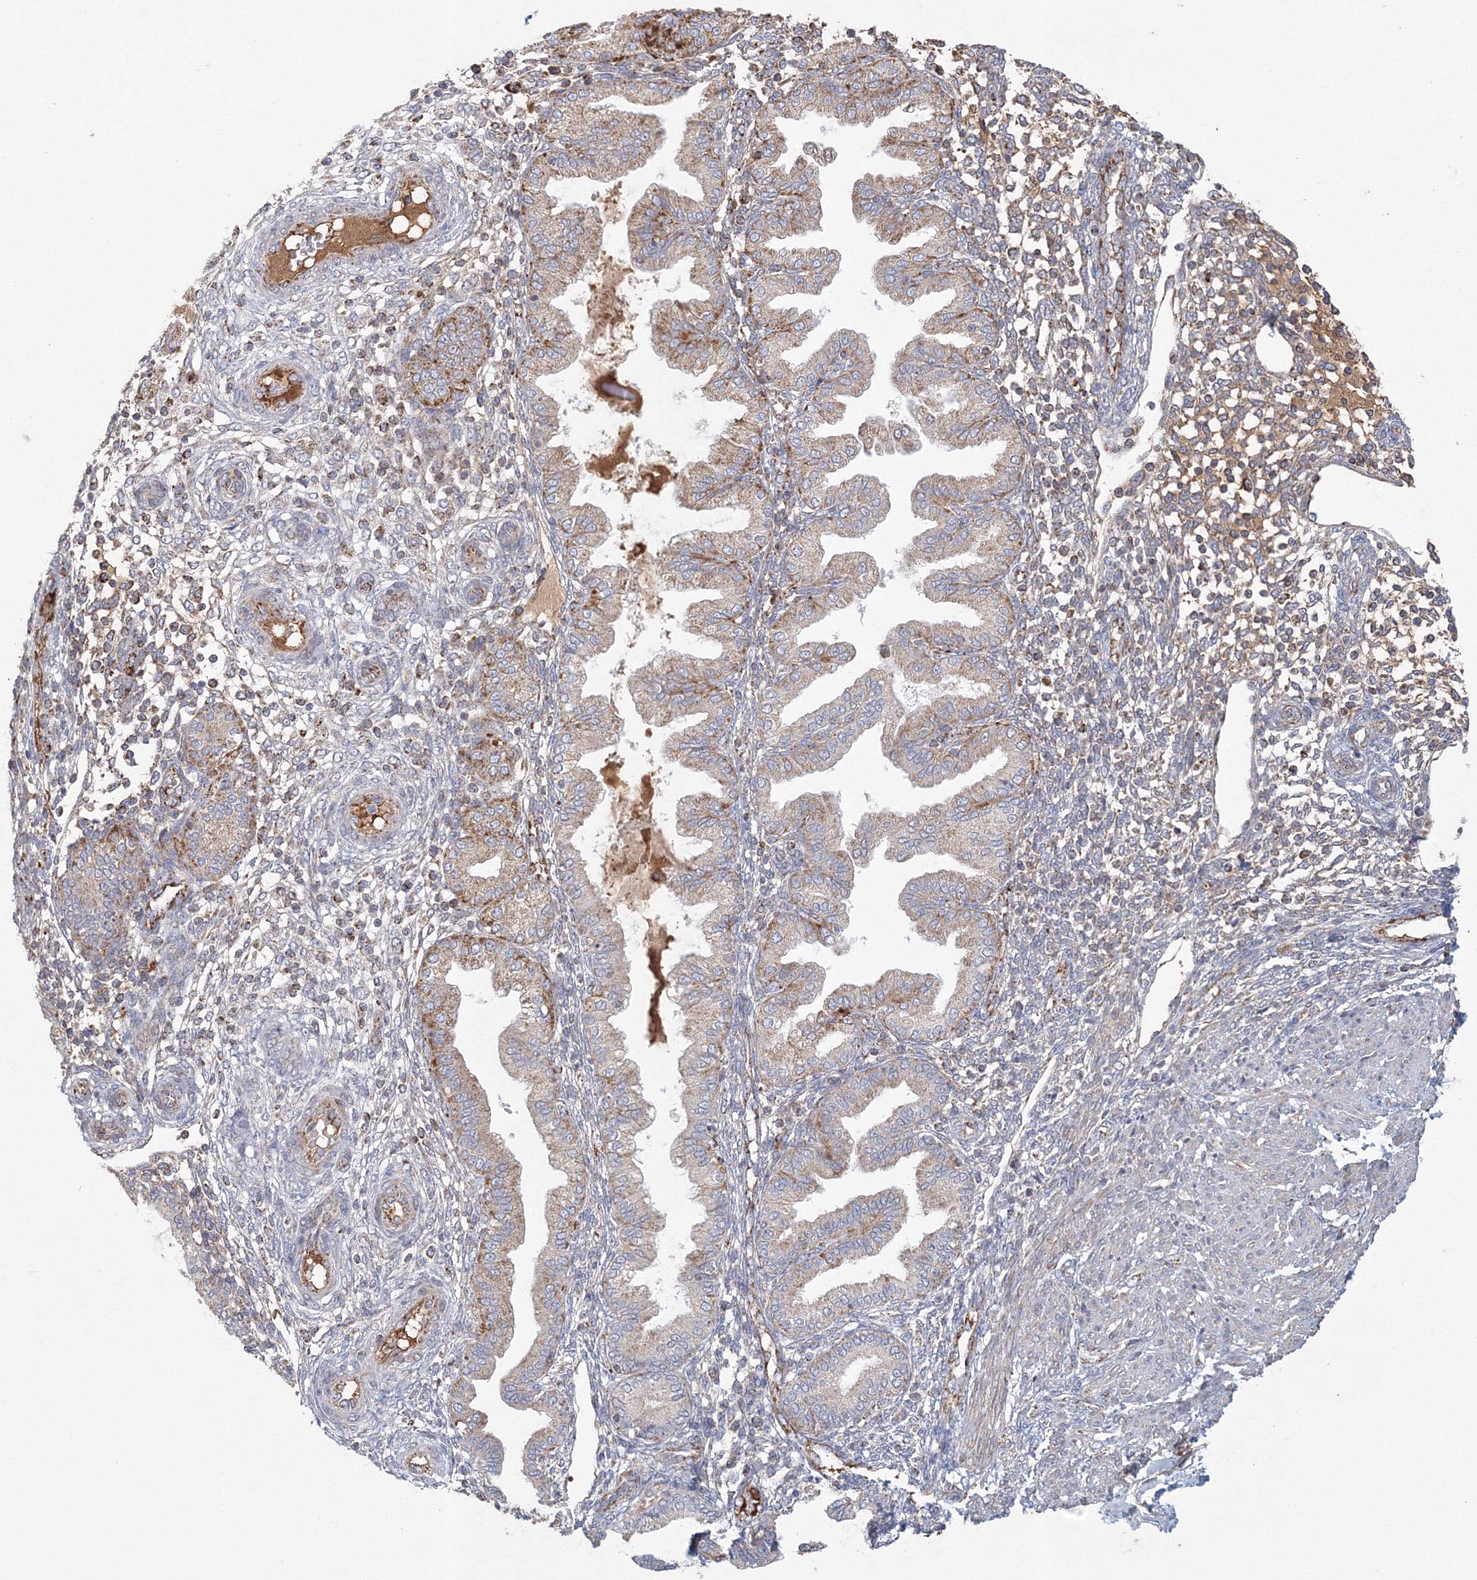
{"staining": {"intensity": "moderate", "quantity": "<25%", "location": "cytoplasmic/membranous"}, "tissue": "endometrium", "cell_type": "Cells in endometrial stroma", "image_type": "normal", "snomed": [{"axis": "morphology", "description": "Normal tissue, NOS"}, {"axis": "topography", "description": "Endometrium"}], "caption": "Moderate cytoplasmic/membranous protein staining is identified in about <25% of cells in endometrial stroma in endometrium.", "gene": "GRPEL1", "patient": {"sex": "female", "age": 53}}